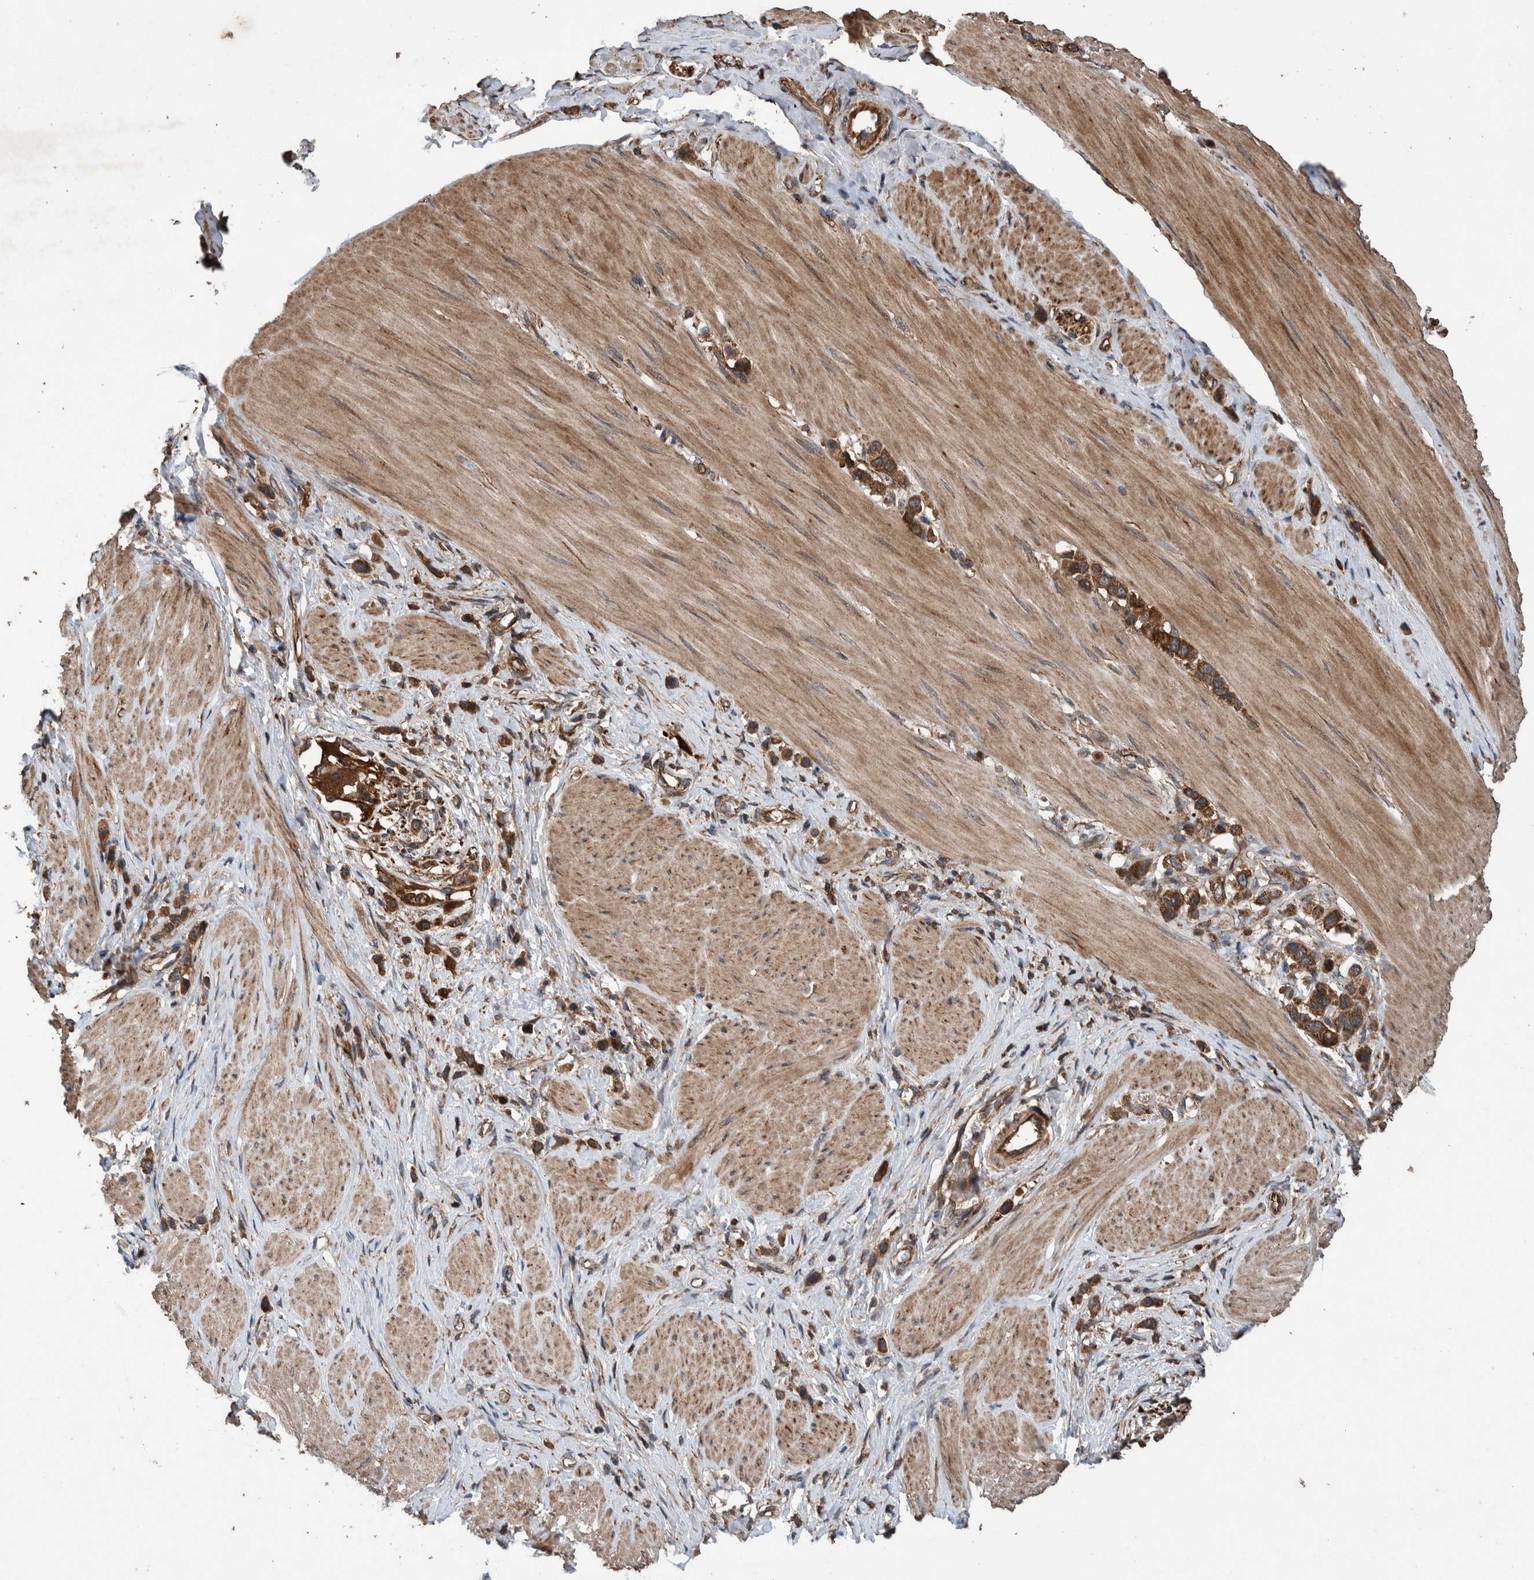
{"staining": {"intensity": "strong", "quantity": ">75%", "location": "cytoplasmic/membranous"}, "tissue": "stomach cancer", "cell_type": "Tumor cells", "image_type": "cancer", "snomed": [{"axis": "morphology", "description": "Adenocarcinoma, NOS"}, {"axis": "topography", "description": "Stomach"}], "caption": "Immunohistochemical staining of human adenocarcinoma (stomach) shows high levels of strong cytoplasmic/membranous staining in approximately >75% of tumor cells.", "gene": "TRIM16", "patient": {"sex": "female", "age": 65}}